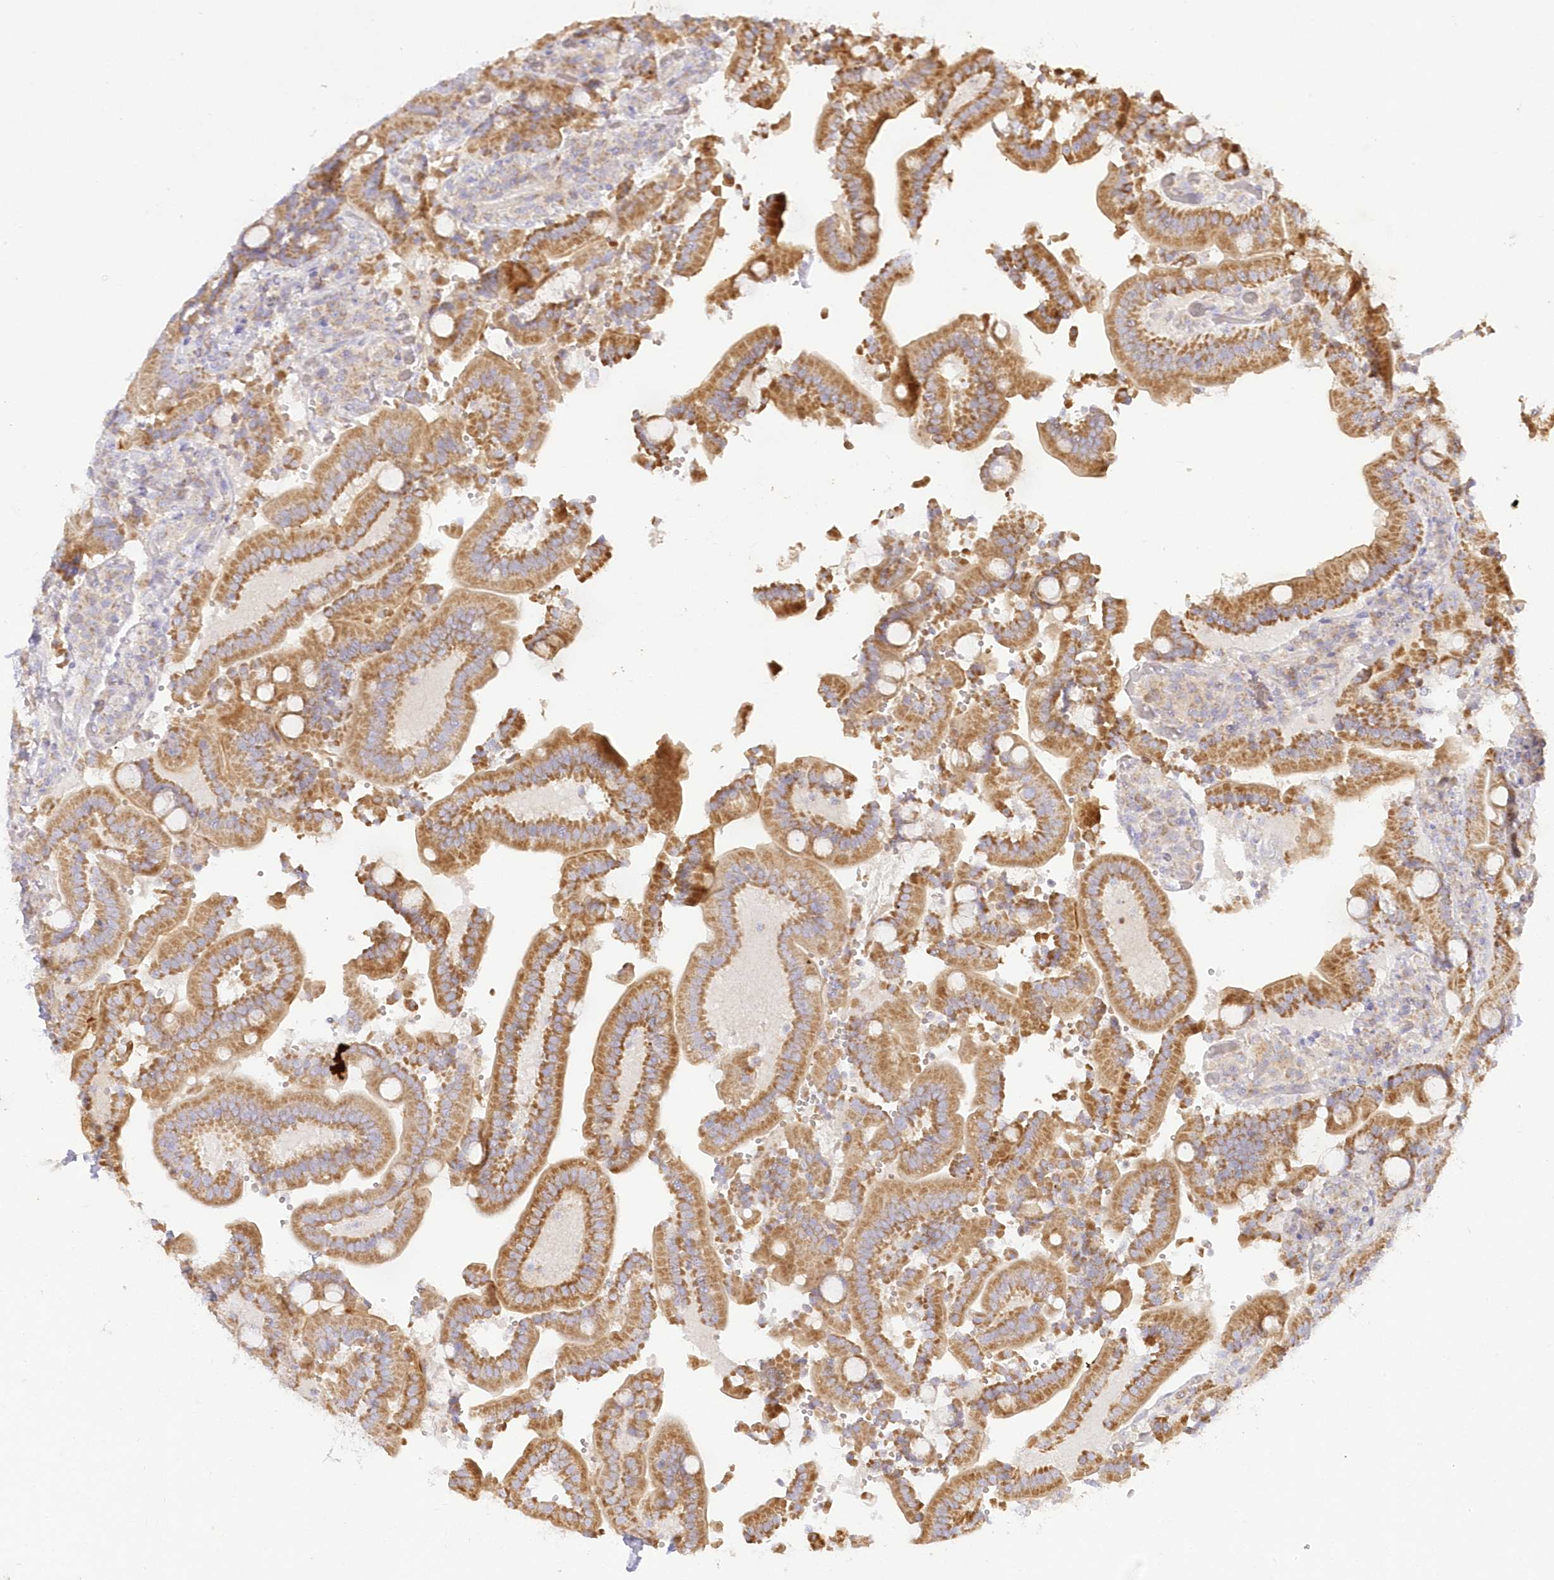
{"staining": {"intensity": "moderate", "quantity": ">75%", "location": "cytoplasmic/membranous"}, "tissue": "duodenum", "cell_type": "Glandular cells", "image_type": "normal", "snomed": [{"axis": "morphology", "description": "Normal tissue, NOS"}, {"axis": "topography", "description": "Duodenum"}], "caption": "Immunohistochemical staining of normal duodenum shows moderate cytoplasmic/membranous protein expression in about >75% of glandular cells. (brown staining indicates protein expression, while blue staining denotes nuclei).", "gene": "TBC1D14", "patient": {"sex": "female", "age": 62}}